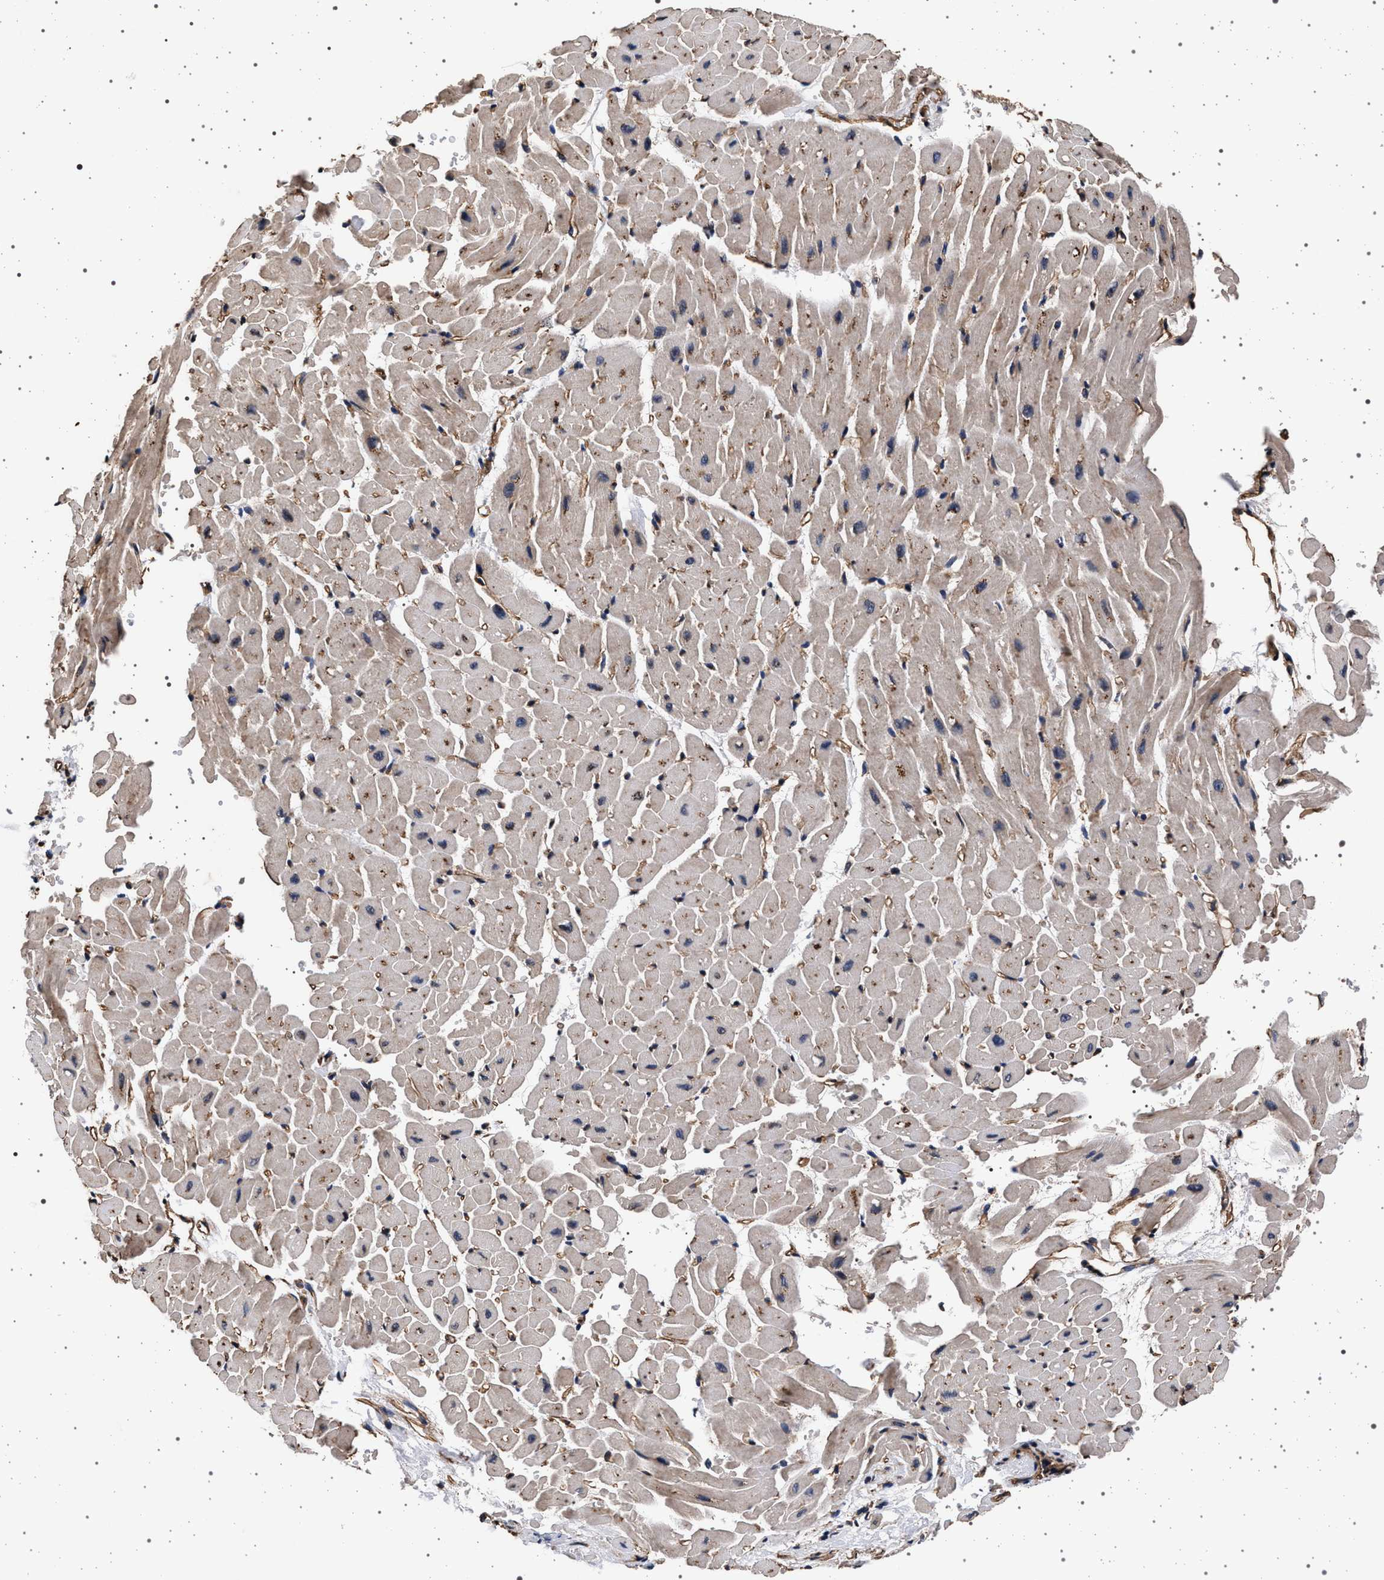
{"staining": {"intensity": "moderate", "quantity": ">75%", "location": "cytoplasmic/membranous"}, "tissue": "heart muscle", "cell_type": "Cardiomyocytes", "image_type": "normal", "snomed": [{"axis": "morphology", "description": "Normal tissue, NOS"}, {"axis": "topography", "description": "Heart"}], "caption": "The histopathology image reveals staining of normal heart muscle, revealing moderate cytoplasmic/membranous protein staining (brown color) within cardiomyocytes. The staining is performed using DAB brown chromogen to label protein expression. The nuclei are counter-stained blue using hematoxylin.", "gene": "KCNK6", "patient": {"sex": "male", "age": 45}}